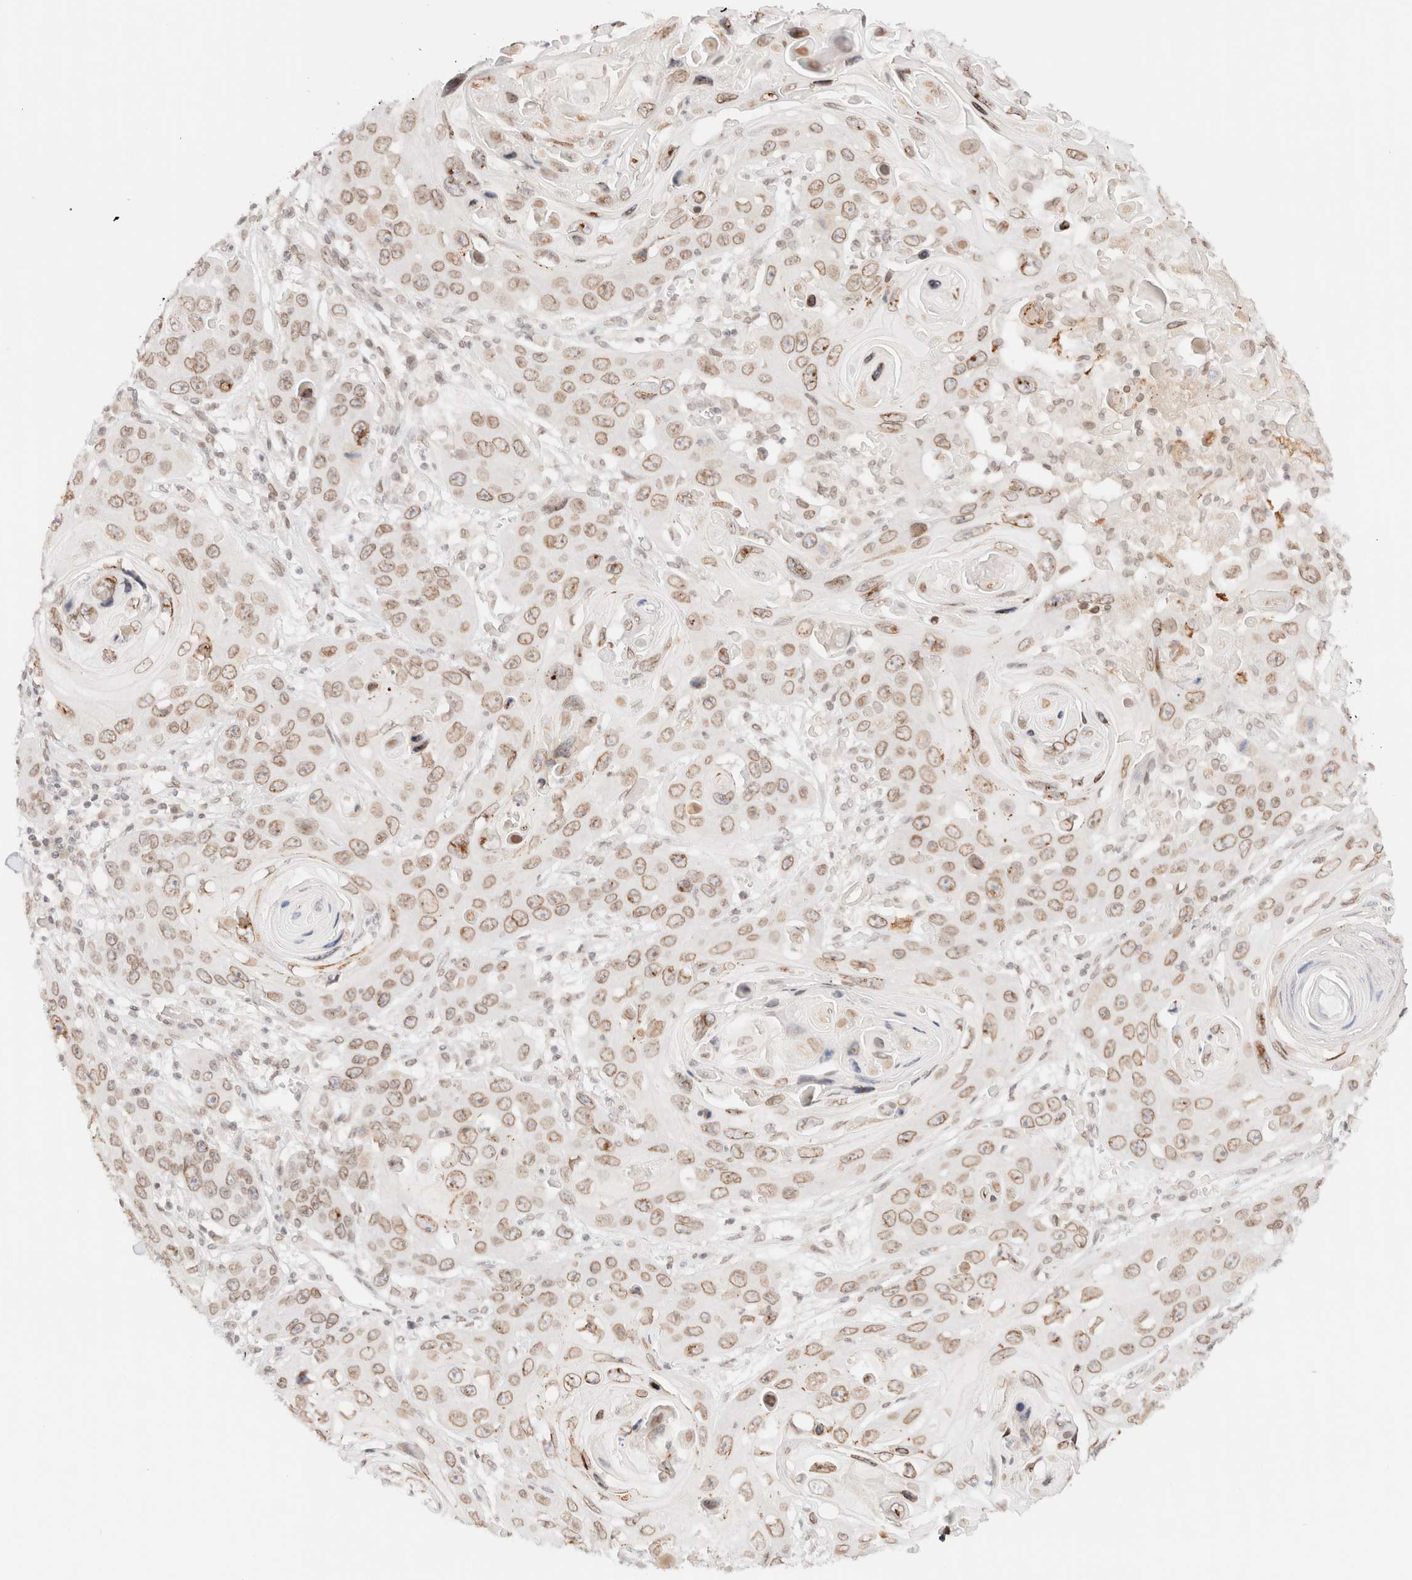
{"staining": {"intensity": "weak", "quantity": ">75%", "location": "cytoplasmic/membranous,nuclear"}, "tissue": "skin cancer", "cell_type": "Tumor cells", "image_type": "cancer", "snomed": [{"axis": "morphology", "description": "Squamous cell carcinoma, NOS"}, {"axis": "topography", "description": "Skin"}], "caption": "IHC micrograph of human skin cancer (squamous cell carcinoma) stained for a protein (brown), which shows low levels of weak cytoplasmic/membranous and nuclear staining in about >75% of tumor cells.", "gene": "ZNF770", "patient": {"sex": "male", "age": 55}}